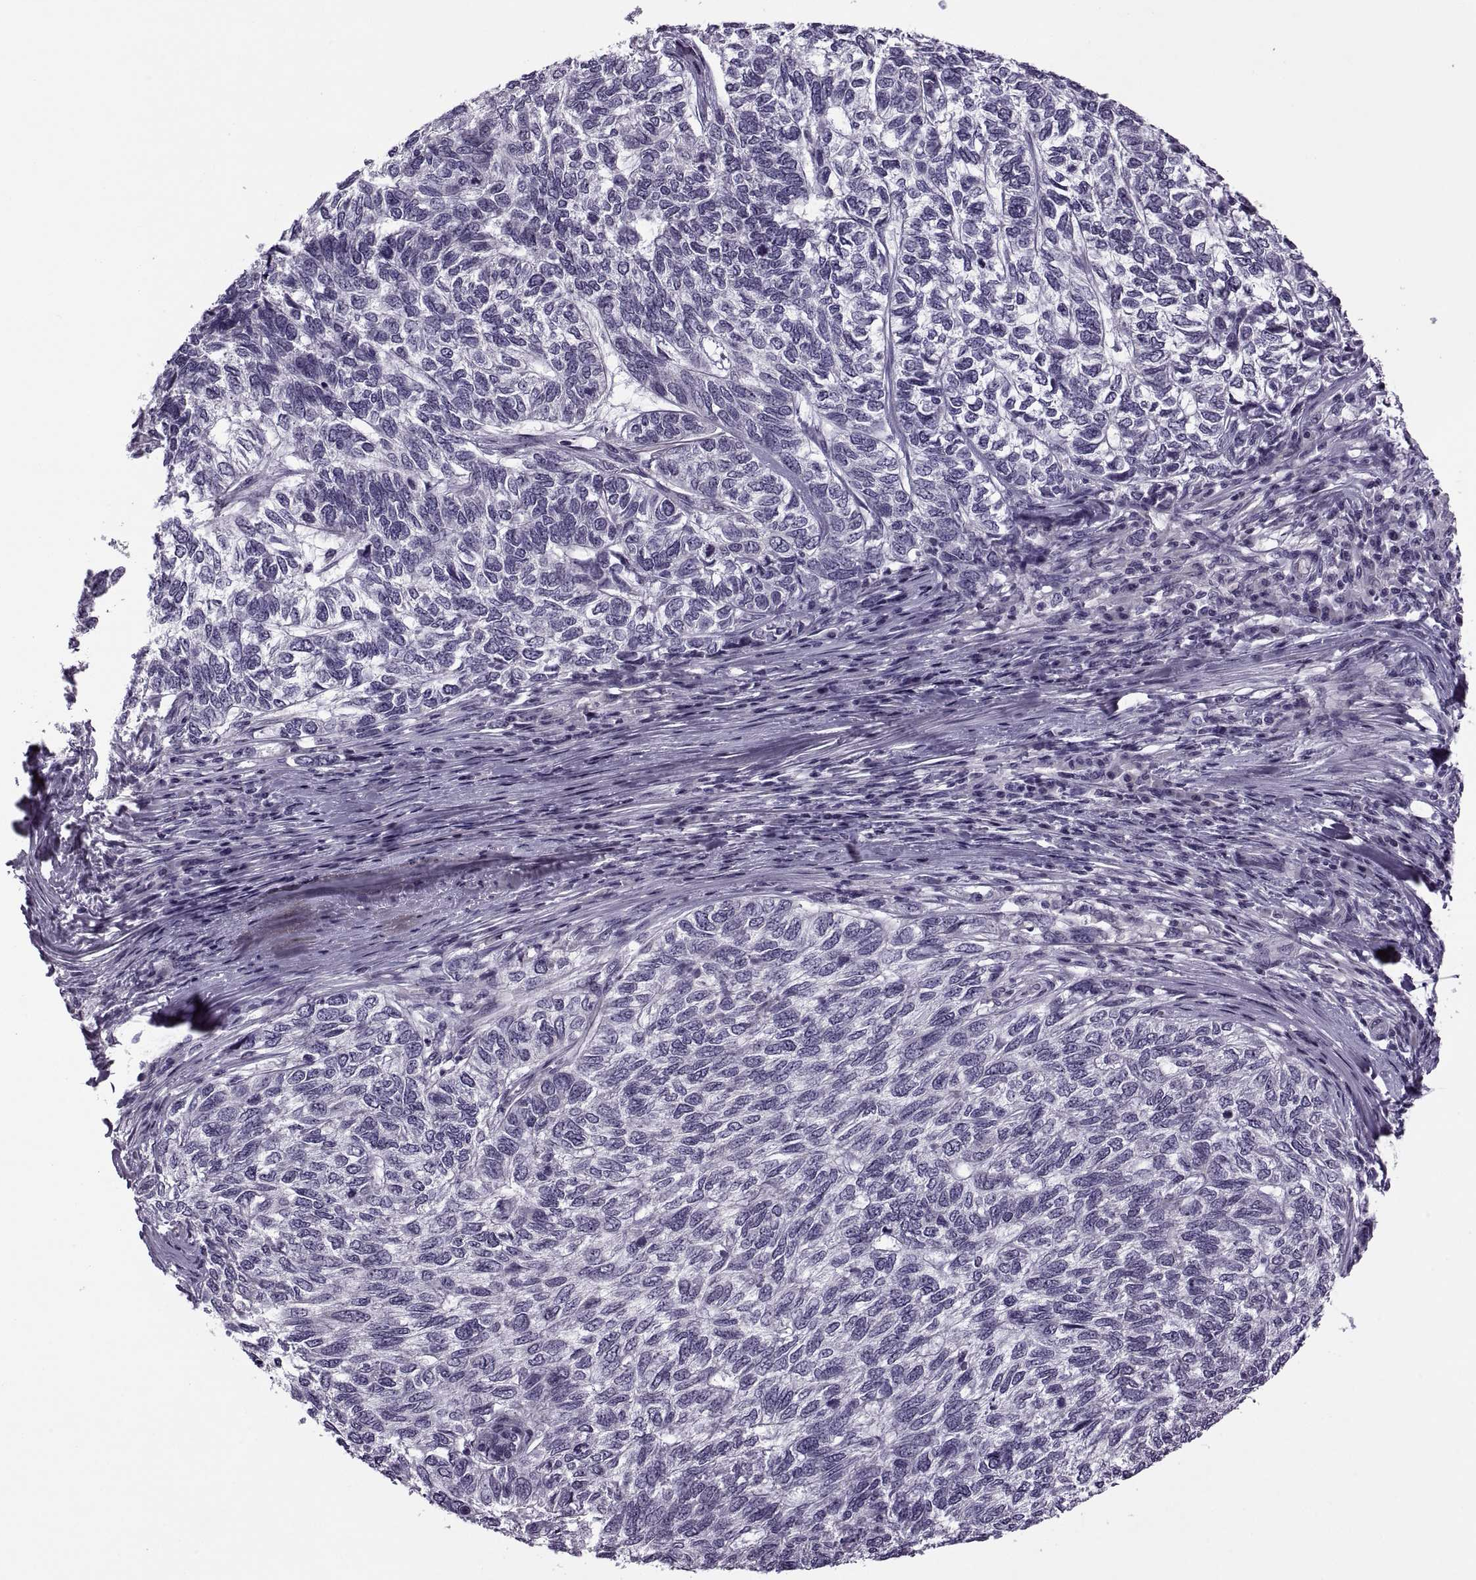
{"staining": {"intensity": "negative", "quantity": "none", "location": "none"}, "tissue": "skin cancer", "cell_type": "Tumor cells", "image_type": "cancer", "snomed": [{"axis": "morphology", "description": "Basal cell carcinoma"}, {"axis": "topography", "description": "Skin"}], "caption": "Skin basal cell carcinoma was stained to show a protein in brown. There is no significant staining in tumor cells. (DAB (3,3'-diaminobenzidine) immunohistochemistry (IHC), high magnification).", "gene": "MAGEB1", "patient": {"sex": "female", "age": 65}}